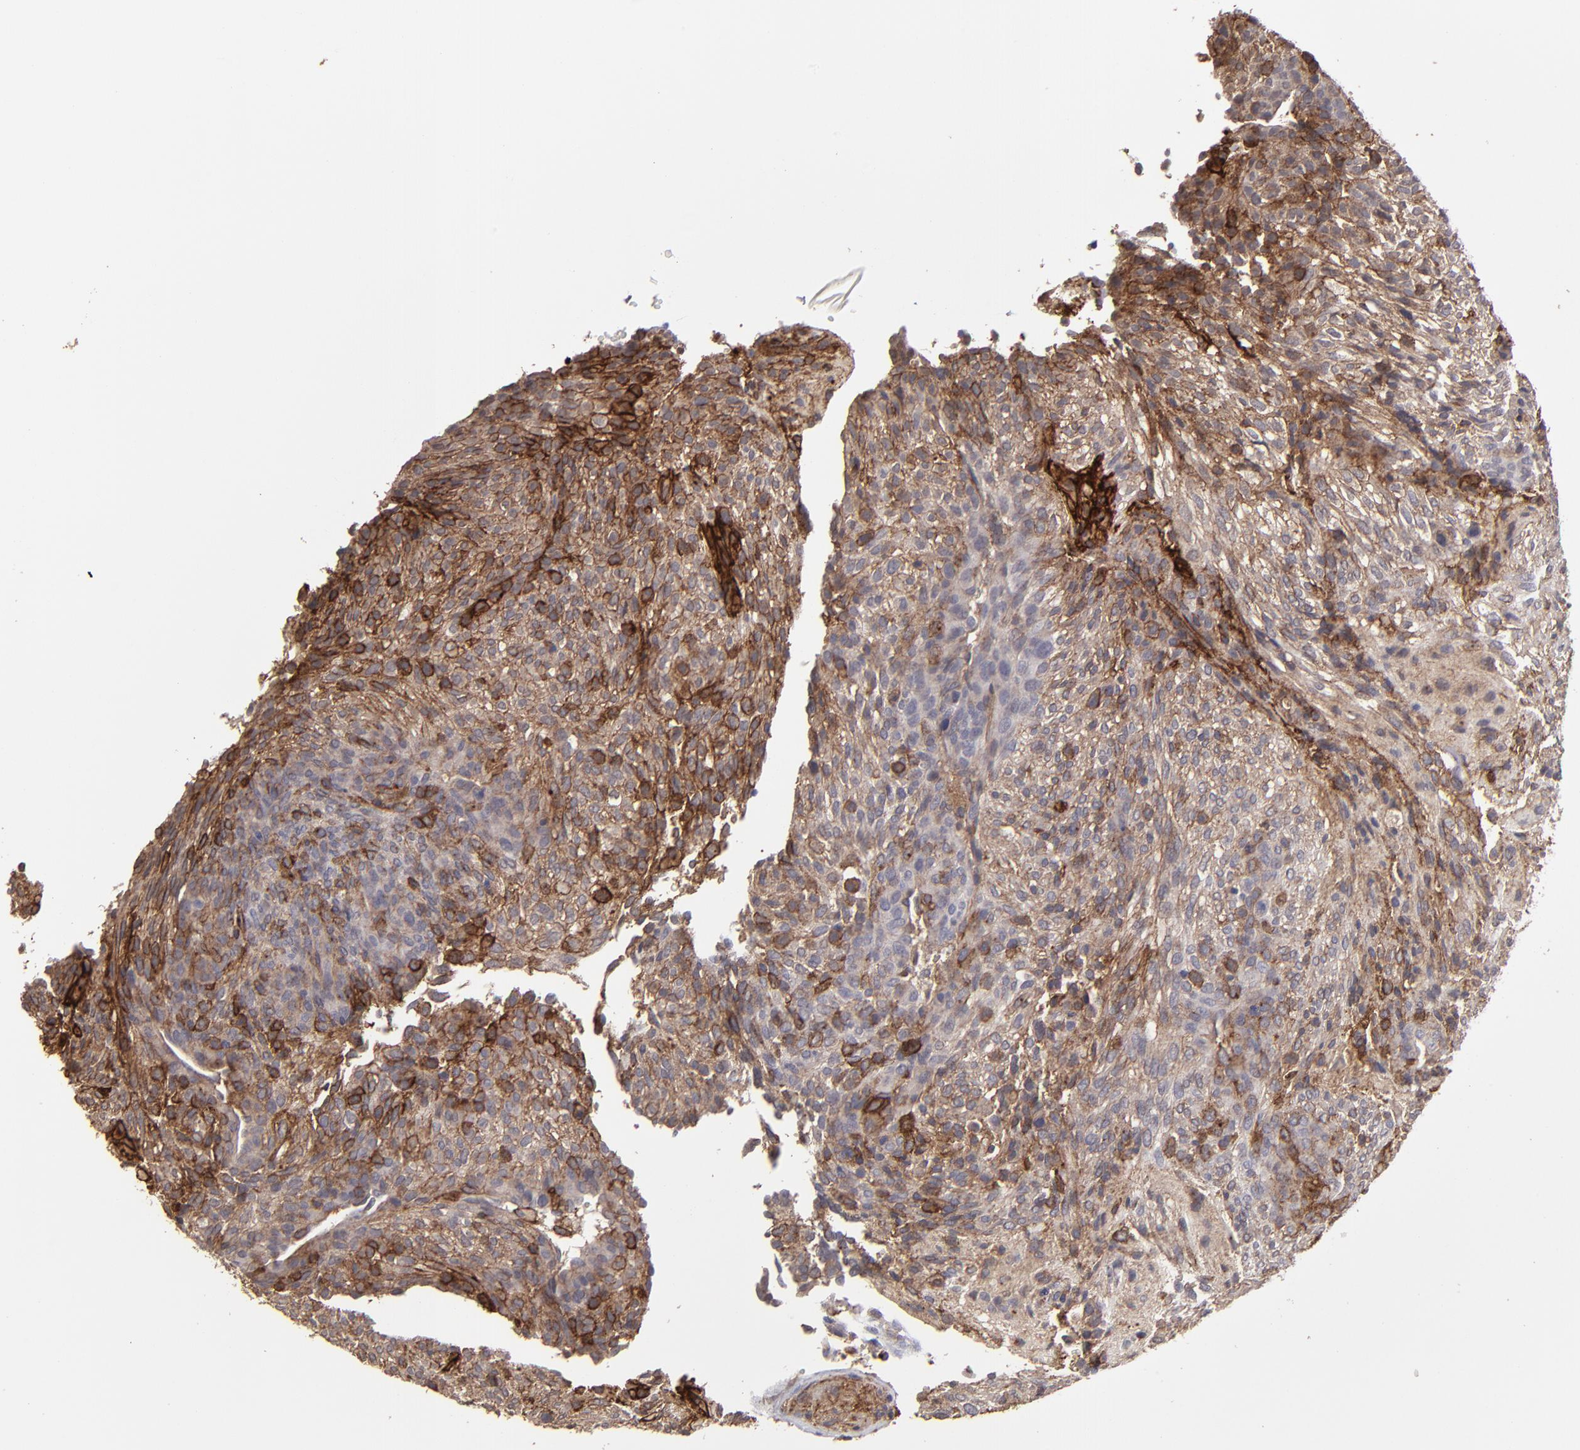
{"staining": {"intensity": "strong", "quantity": ">75%", "location": "cytoplasmic/membranous"}, "tissue": "glioma", "cell_type": "Tumor cells", "image_type": "cancer", "snomed": [{"axis": "morphology", "description": "Glioma, malignant, High grade"}, {"axis": "topography", "description": "Cerebral cortex"}], "caption": "Immunohistochemical staining of malignant high-grade glioma demonstrates high levels of strong cytoplasmic/membranous protein staining in about >75% of tumor cells.", "gene": "ITGB5", "patient": {"sex": "female", "age": 55}}